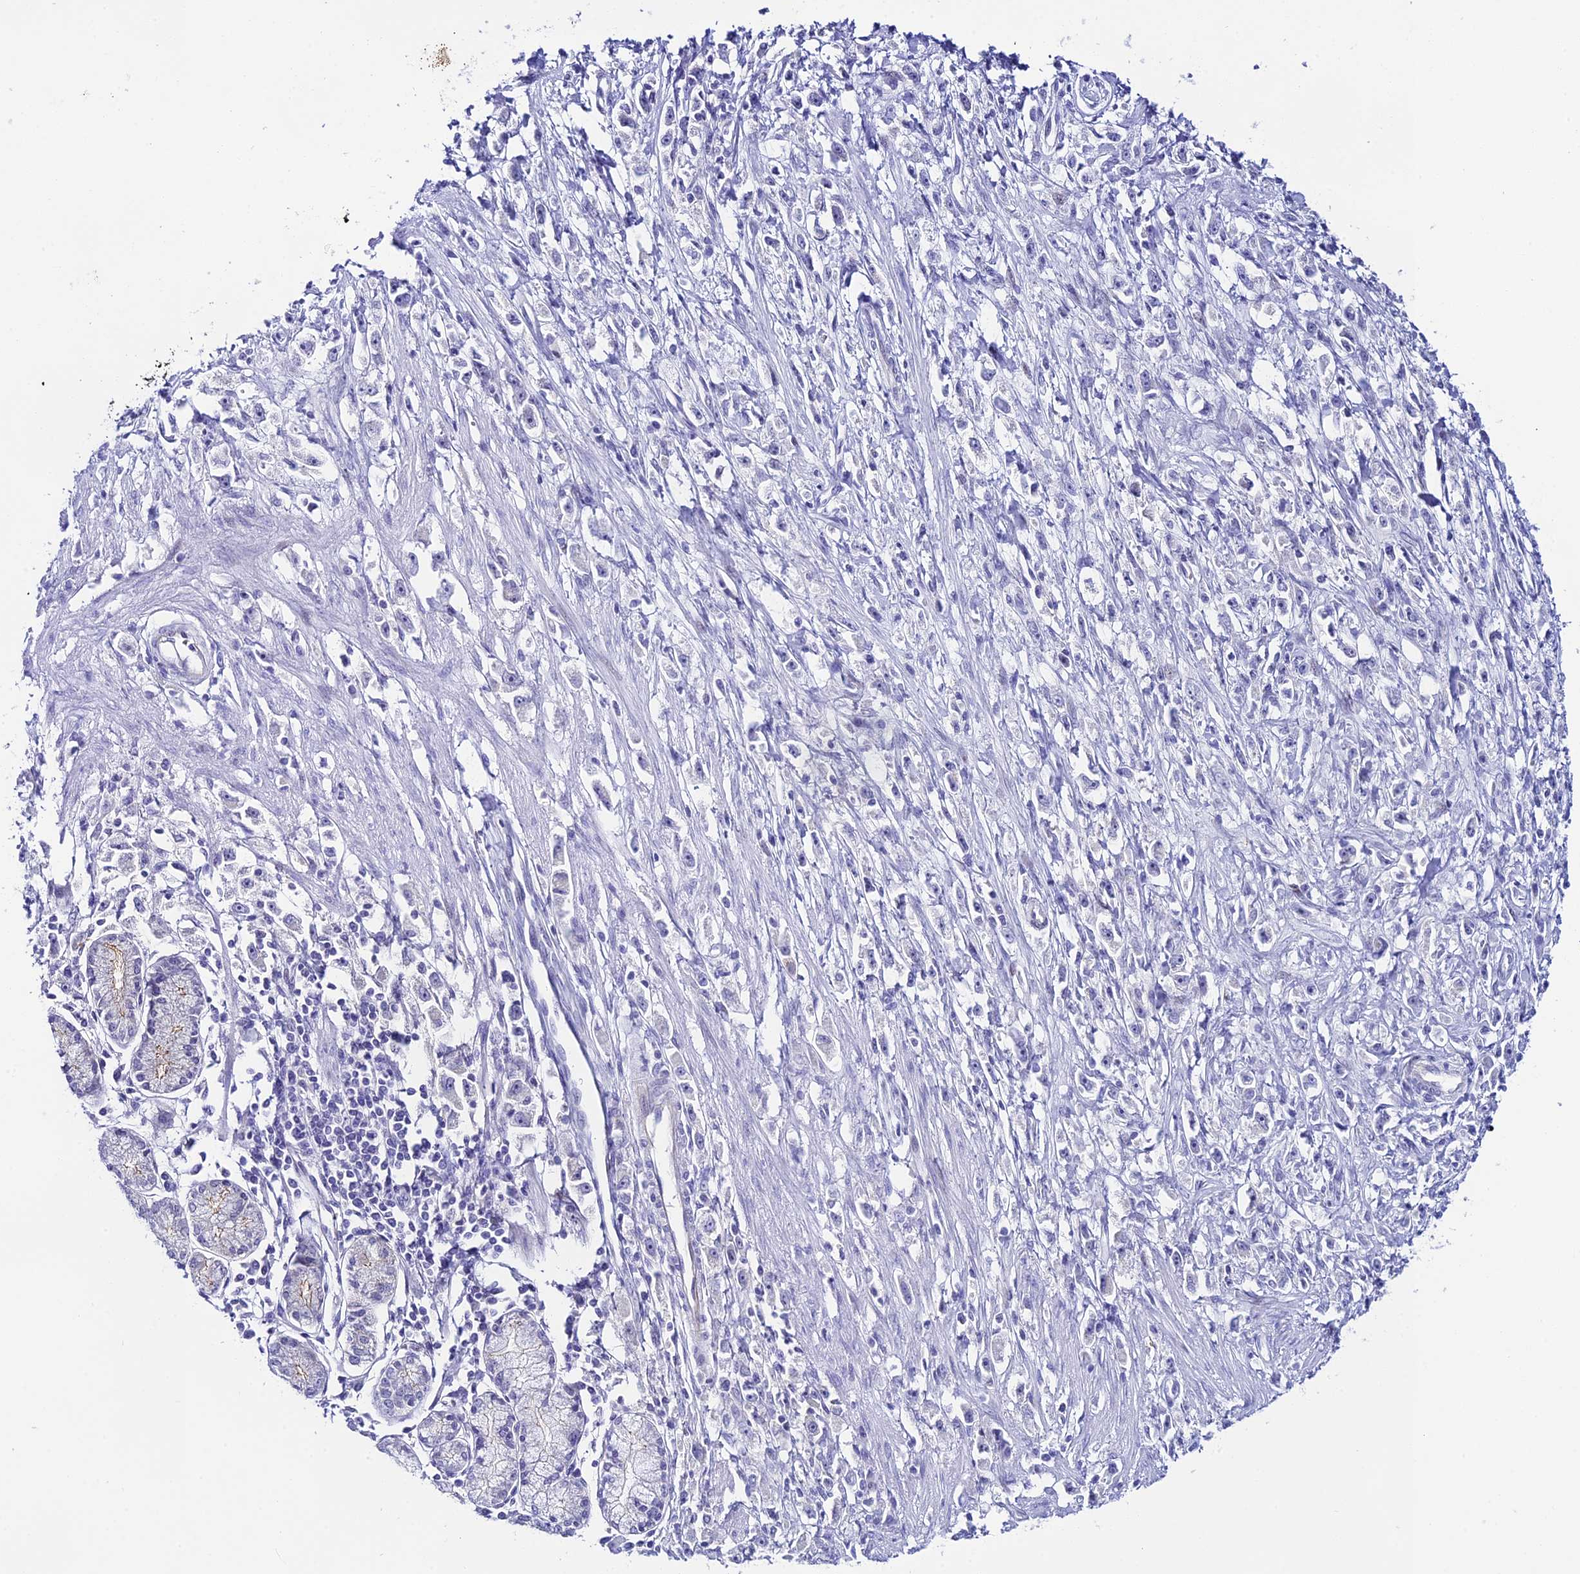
{"staining": {"intensity": "negative", "quantity": "none", "location": "none"}, "tissue": "stomach cancer", "cell_type": "Tumor cells", "image_type": "cancer", "snomed": [{"axis": "morphology", "description": "Adenocarcinoma, NOS"}, {"axis": "topography", "description": "Stomach"}], "caption": "The photomicrograph demonstrates no staining of tumor cells in stomach cancer. (Brightfield microscopy of DAB immunohistochemistry (IHC) at high magnification).", "gene": "RASGEF1B", "patient": {"sex": "female", "age": 59}}